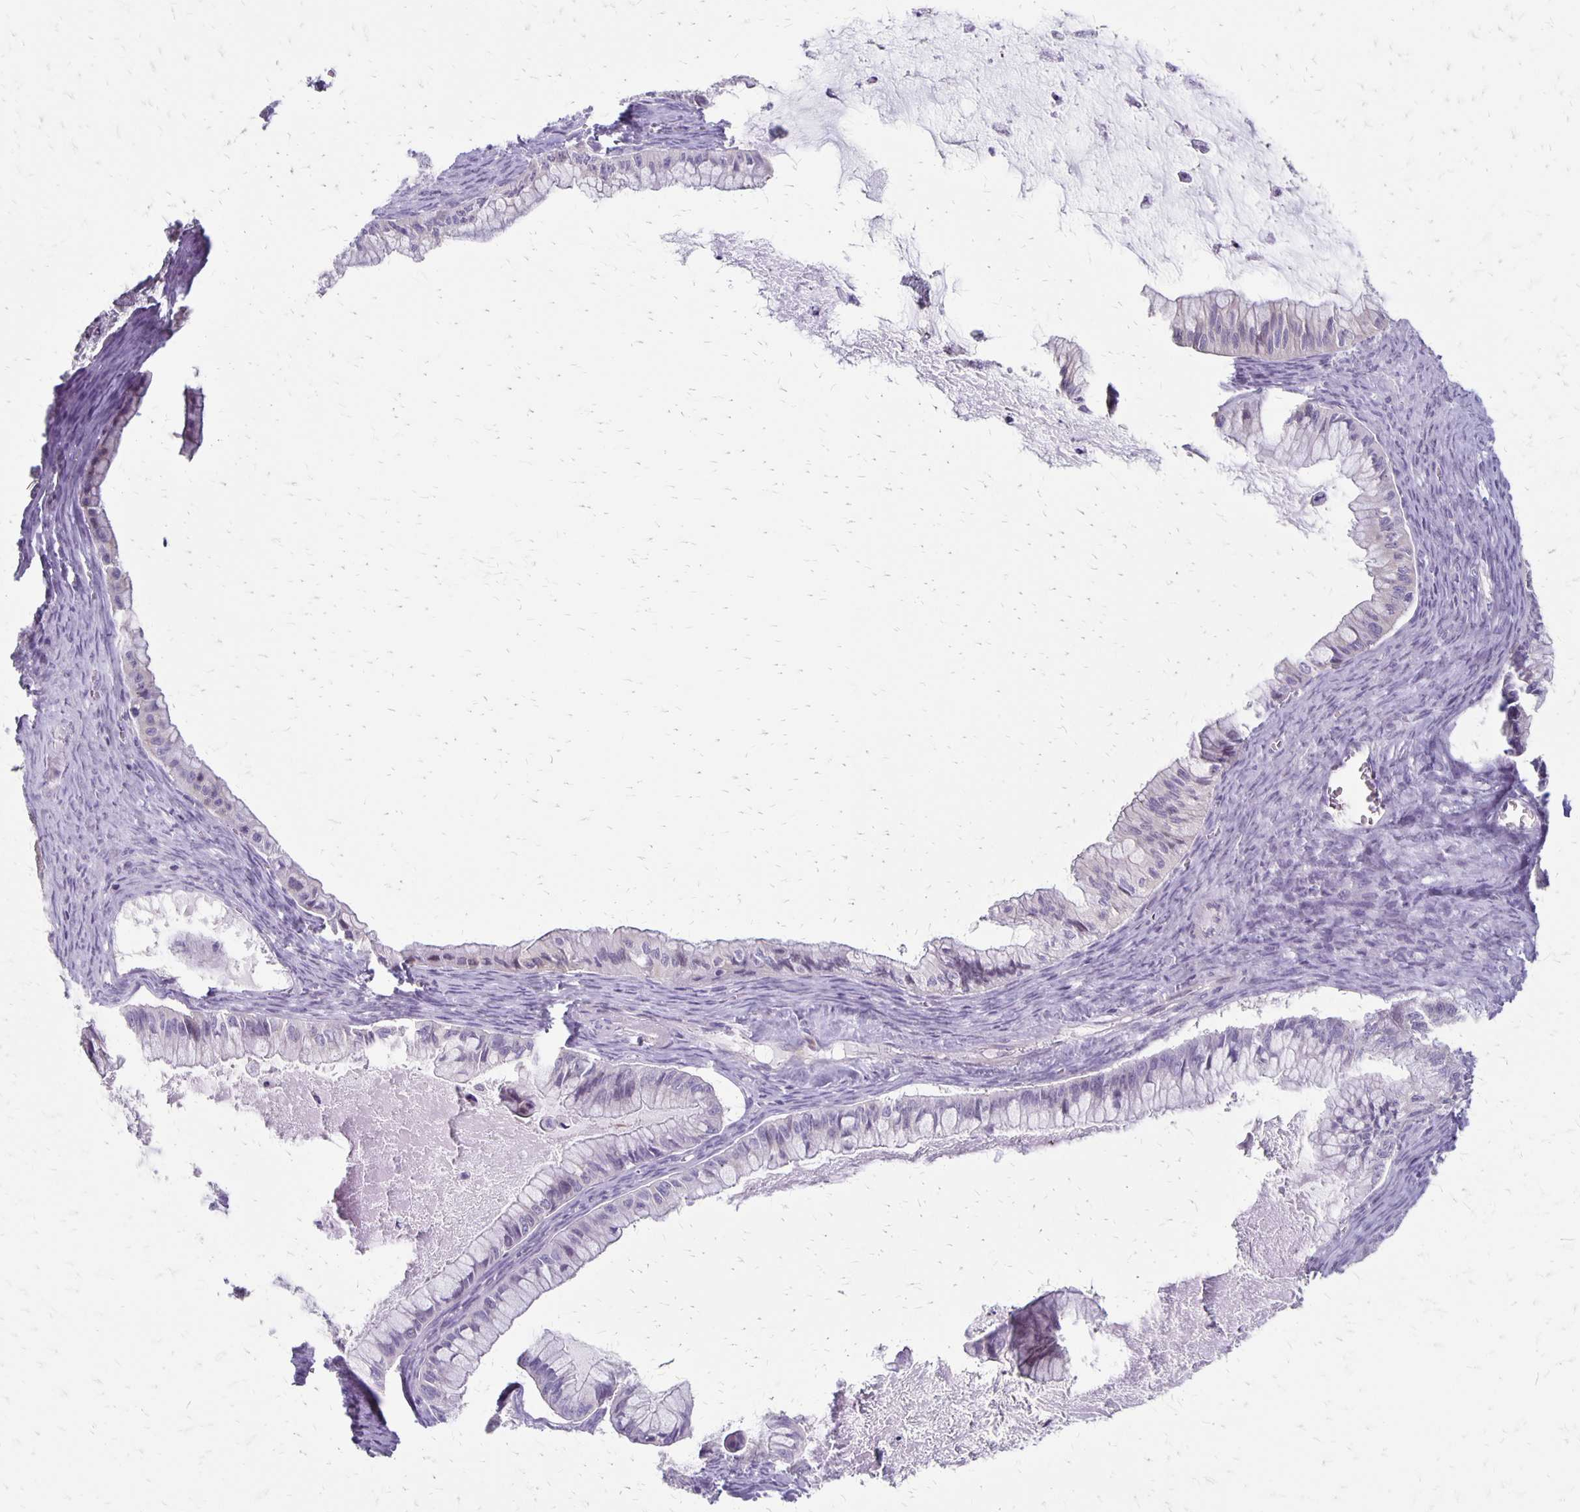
{"staining": {"intensity": "negative", "quantity": "none", "location": "none"}, "tissue": "ovarian cancer", "cell_type": "Tumor cells", "image_type": "cancer", "snomed": [{"axis": "morphology", "description": "Cystadenocarcinoma, mucinous, NOS"}, {"axis": "topography", "description": "Ovary"}], "caption": "The histopathology image displays no significant staining in tumor cells of ovarian cancer (mucinous cystadenocarcinoma).", "gene": "HOMER1", "patient": {"sex": "female", "age": 72}}